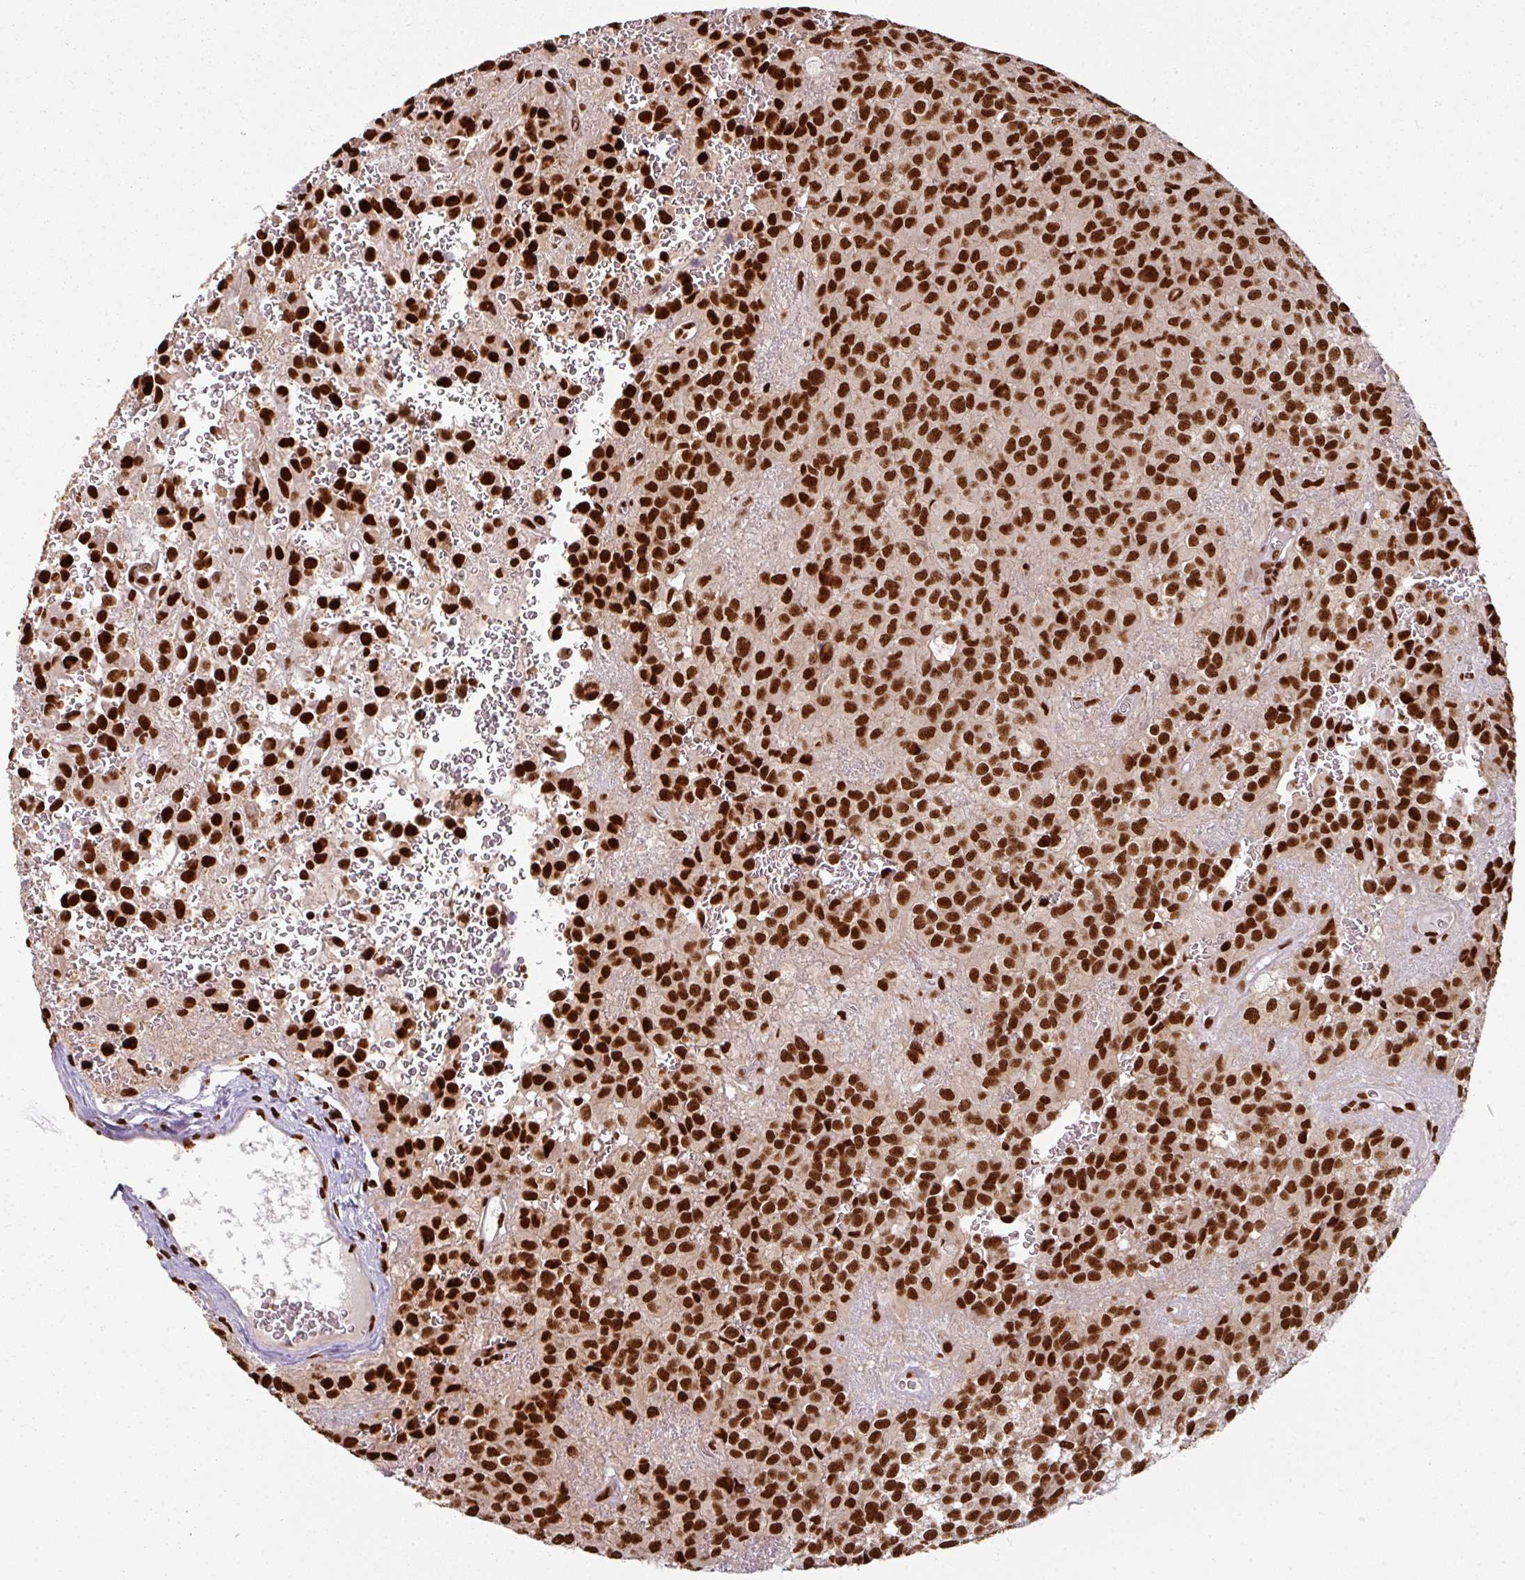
{"staining": {"intensity": "strong", "quantity": ">75%", "location": "nuclear"}, "tissue": "glioma", "cell_type": "Tumor cells", "image_type": "cancer", "snomed": [{"axis": "morphology", "description": "Glioma, malignant, Low grade"}, {"axis": "topography", "description": "Brain"}], "caption": "IHC (DAB) staining of human glioma shows strong nuclear protein positivity in approximately >75% of tumor cells. The protein is stained brown, and the nuclei are stained in blue (DAB IHC with brightfield microscopy, high magnification).", "gene": "SIK3", "patient": {"sex": "male", "age": 56}}